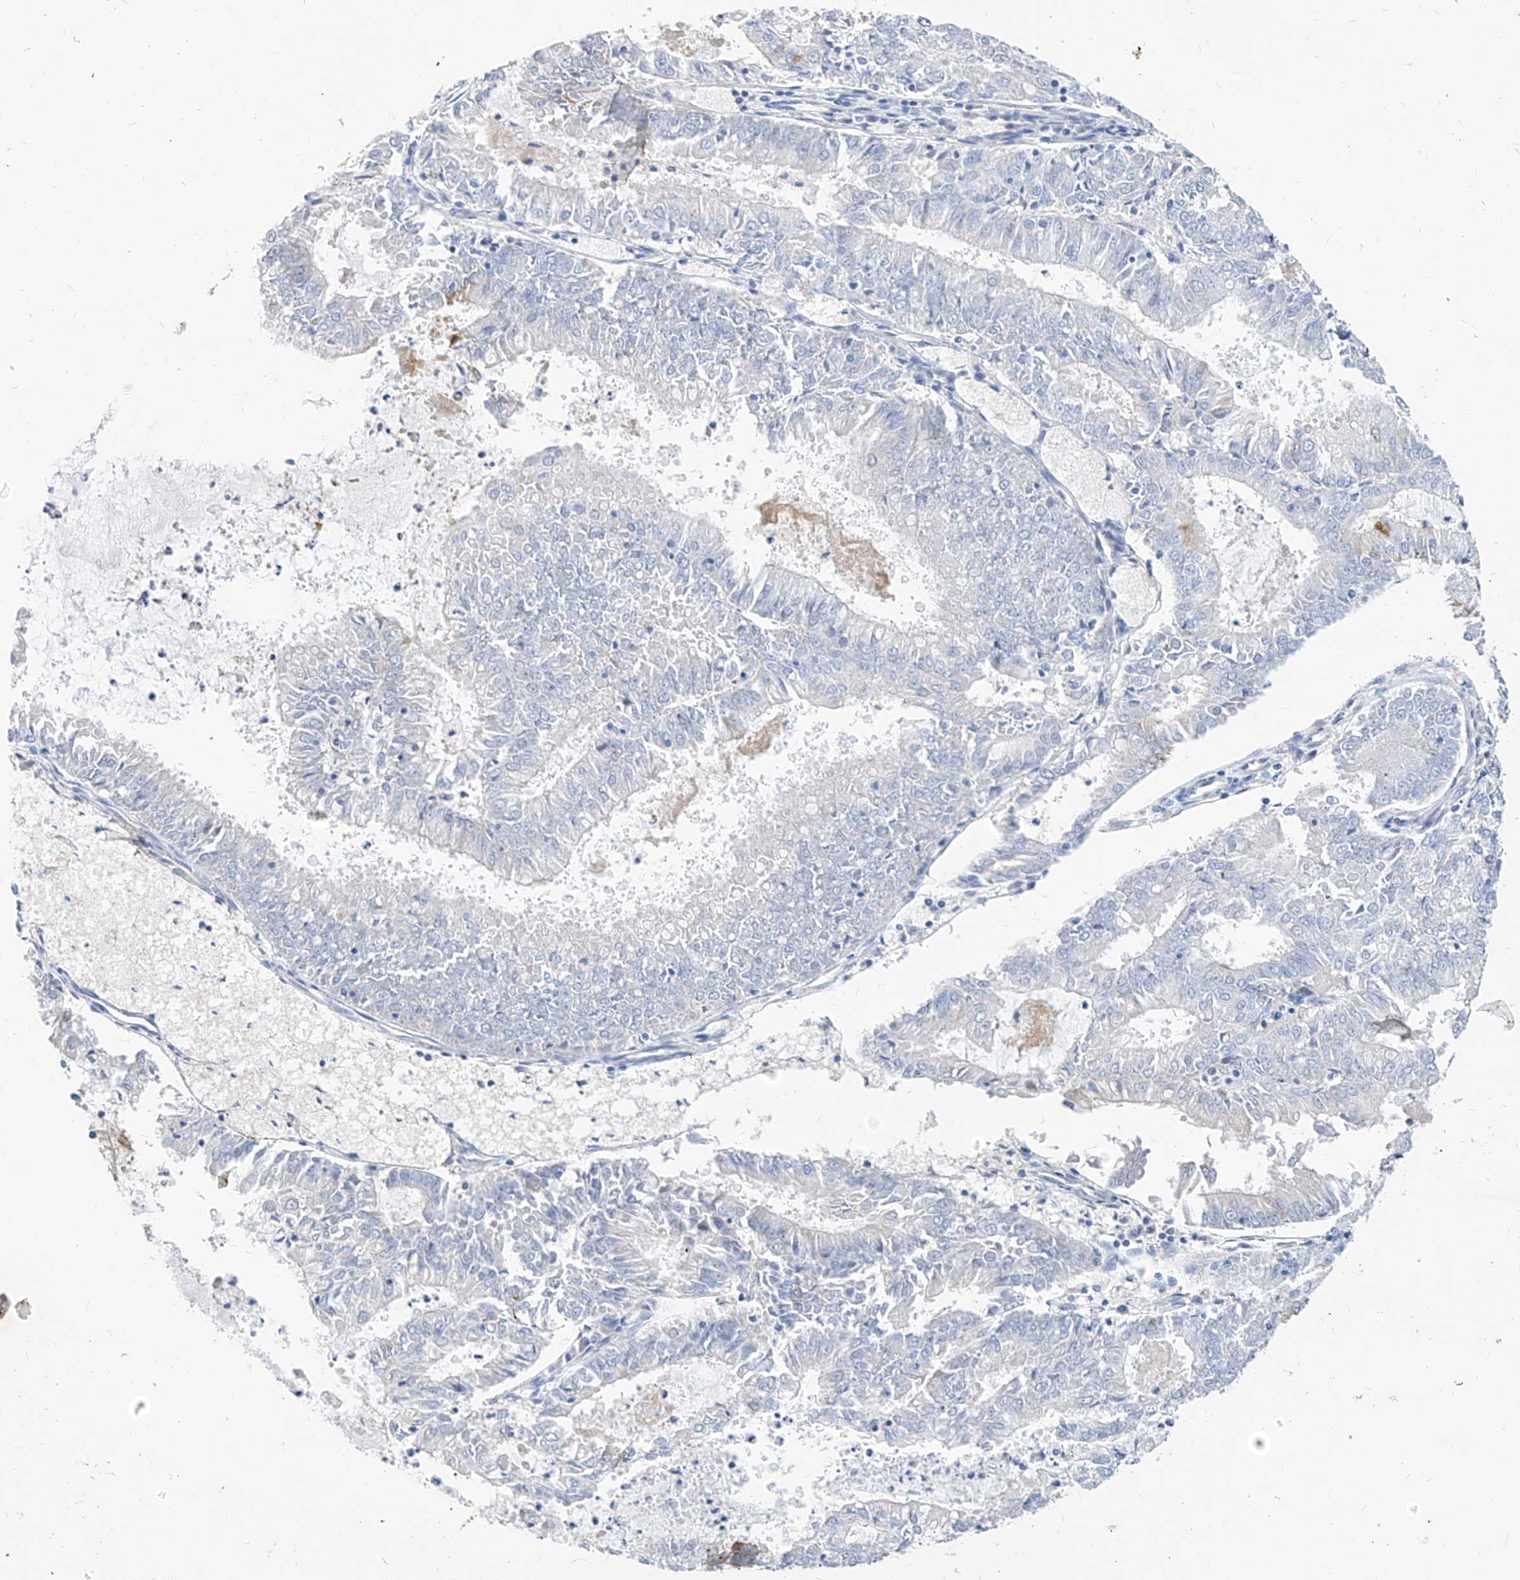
{"staining": {"intensity": "negative", "quantity": "none", "location": "none"}, "tissue": "endometrial cancer", "cell_type": "Tumor cells", "image_type": "cancer", "snomed": [{"axis": "morphology", "description": "Adenocarcinoma, NOS"}, {"axis": "topography", "description": "Endometrium"}], "caption": "Endometrial cancer was stained to show a protein in brown. There is no significant staining in tumor cells.", "gene": "SCGB2A1", "patient": {"sex": "female", "age": 57}}